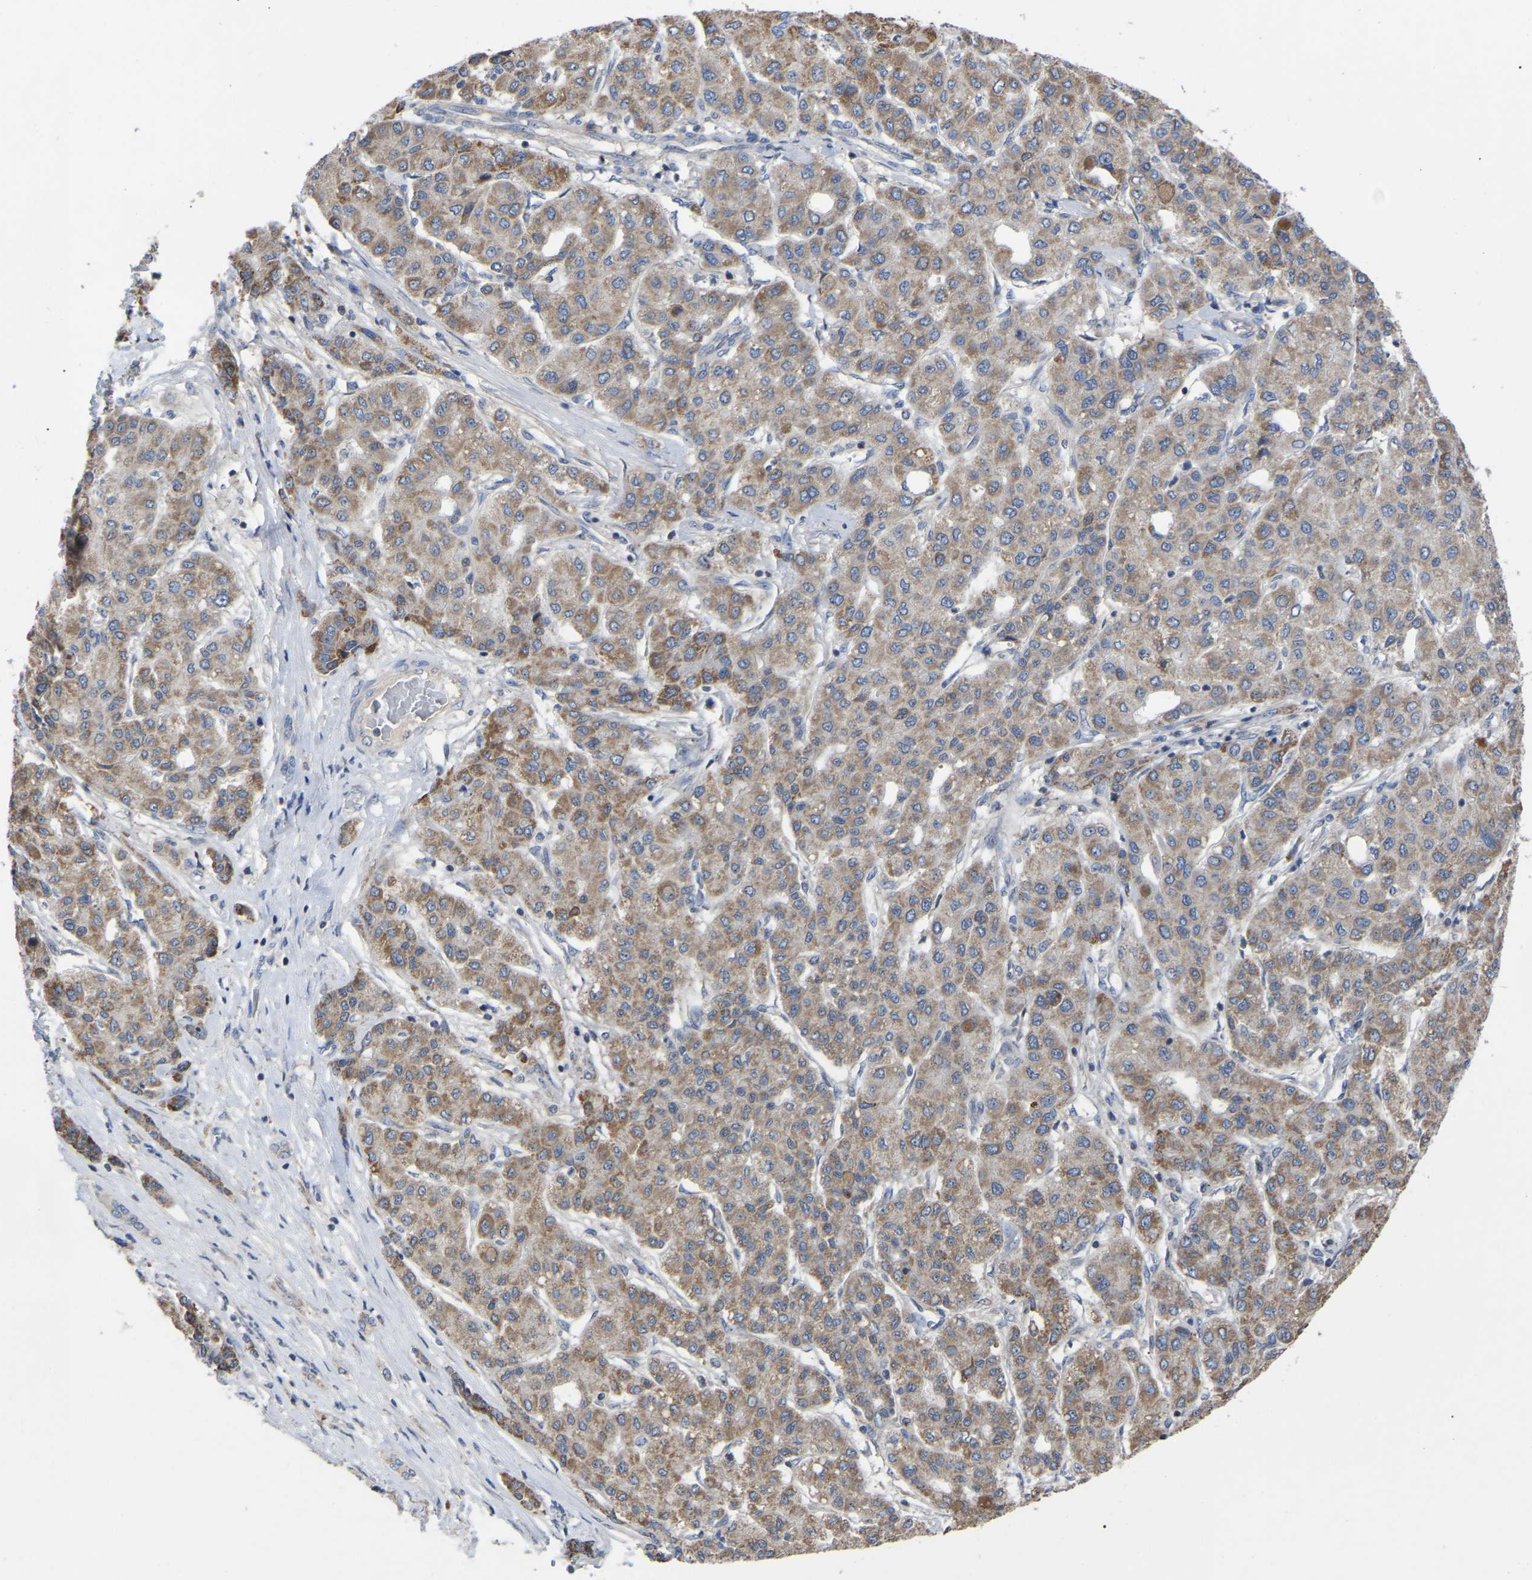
{"staining": {"intensity": "moderate", "quantity": ">75%", "location": "cytoplasmic/membranous"}, "tissue": "liver cancer", "cell_type": "Tumor cells", "image_type": "cancer", "snomed": [{"axis": "morphology", "description": "Carcinoma, Hepatocellular, NOS"}, {"axis": "topography", "description": "Liver"}], "caption": "Human hepatocellular carcinoma (liver) stained with a brown dye demonstrates moderate cytoplasmic/membranous positive expression in approximately >75% of tumor cells.", "gene": "NOP53", "patient": {"sex": "male", "age": 65}}